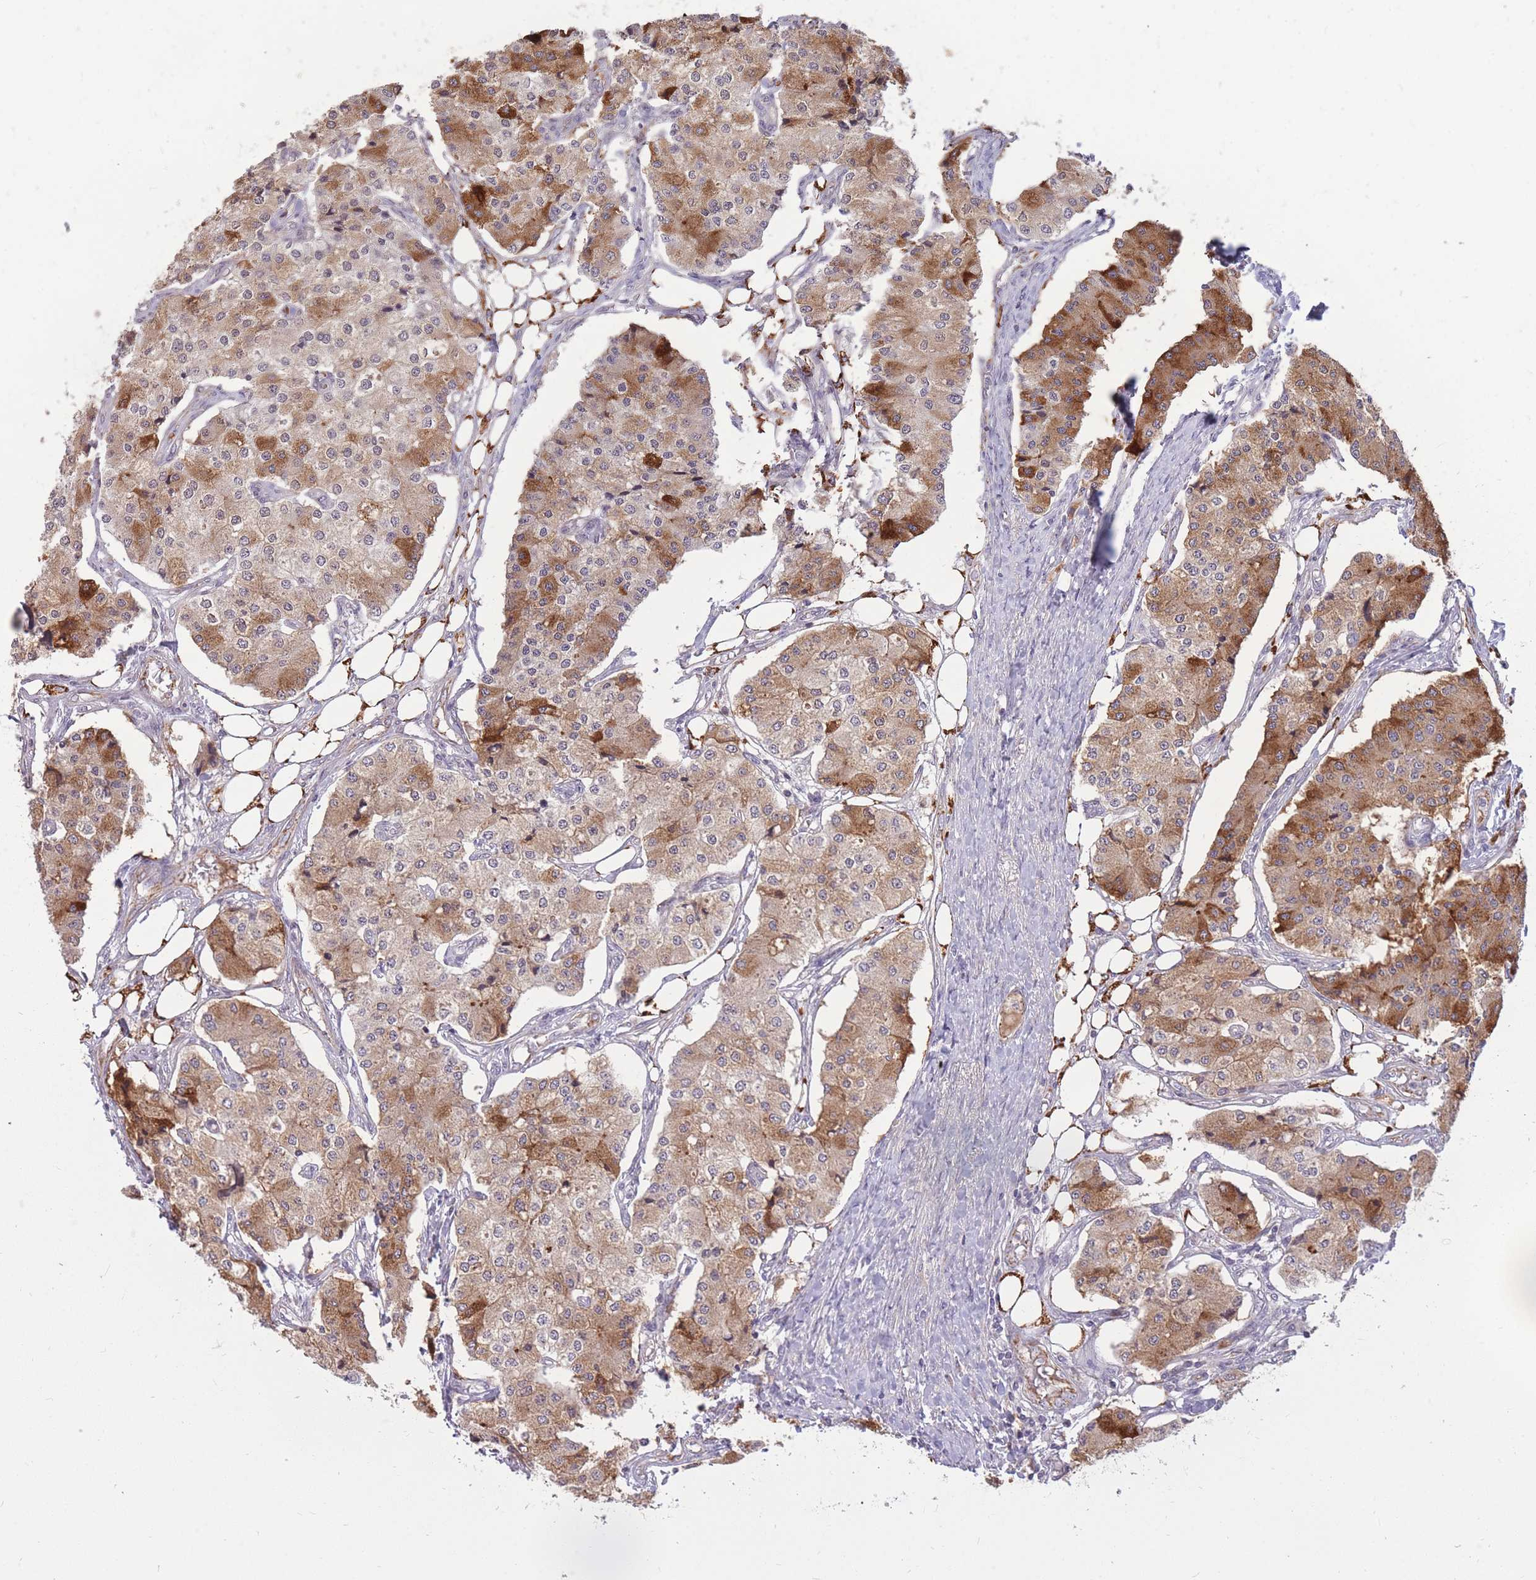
{"staining": {"intensity": "moderate", "quantity": ">75%", "location": "cytoplasmic/membranous"}, "tissue": "carcinoid", "cell_type": "Tumor cells", "image_type": "cancer", "snomed": [{"axis": "morphology", "description": "Carcinoid, malignant, NOS"}, {"axis": "topography", "description": "Colon"}], "caption": "About >75% of tumor cells in human carcinoid display moderate cytoplasmic/membranous protein expression as visualized by brown immunohistochemical staining.", "gene": "RNF170", "patient": {"sex": "female", "age": 52}}